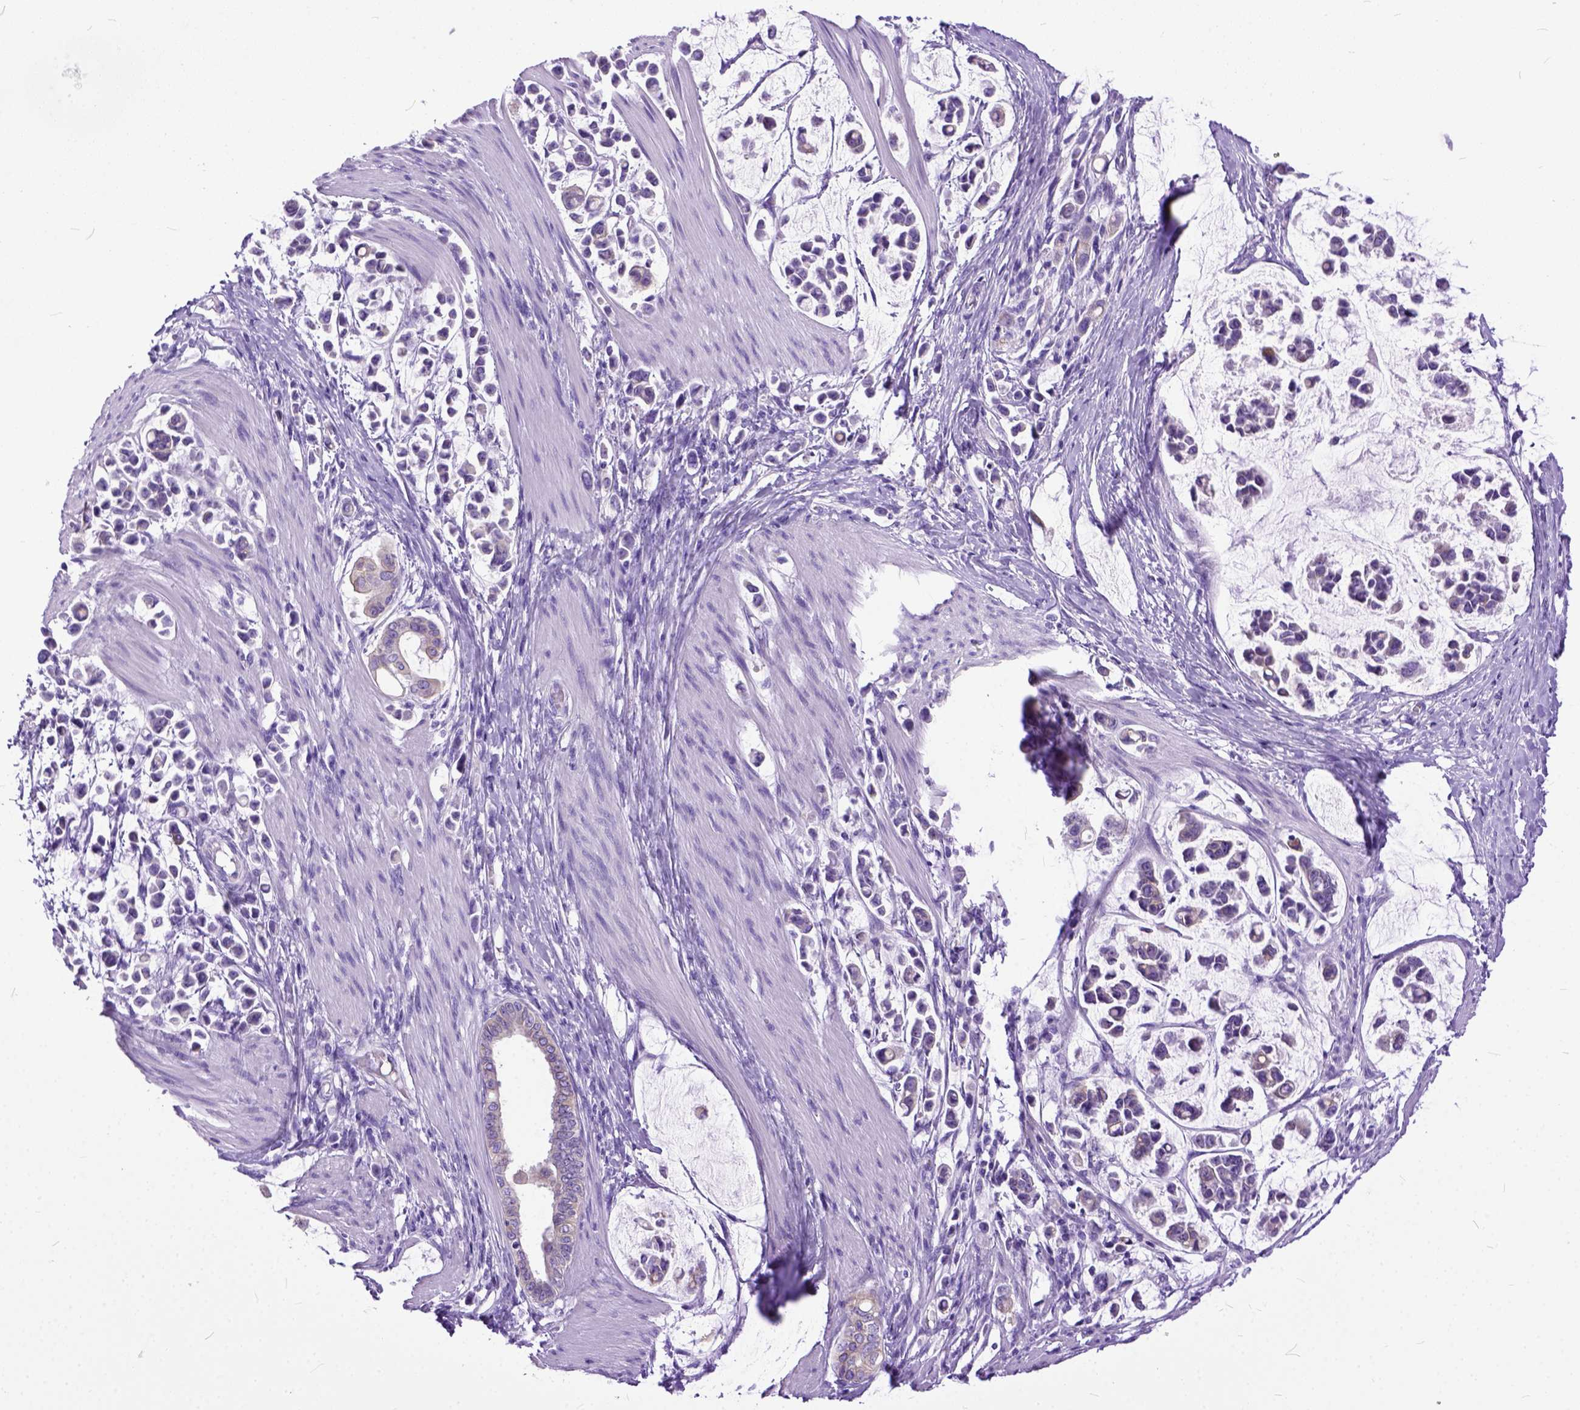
{"staining": {"intensity": "negative", "quantity": "none", "location": "none"}, "tissue": "stomach cancer", "cell_type": "Tumor cells", "image_type": "cancer", "snomed": [{"axis": "morphology", "description": "Adenocarcinoma, NOS"}, {"axis": "topography", "description": "Stomach"}], "caption": "Immunohistochemical staining of adenocarcinoma (stomach) displays no significant positivity in tumor cells.", "gene": "PPL", "patient": {"sex": "male", "age": 82}}